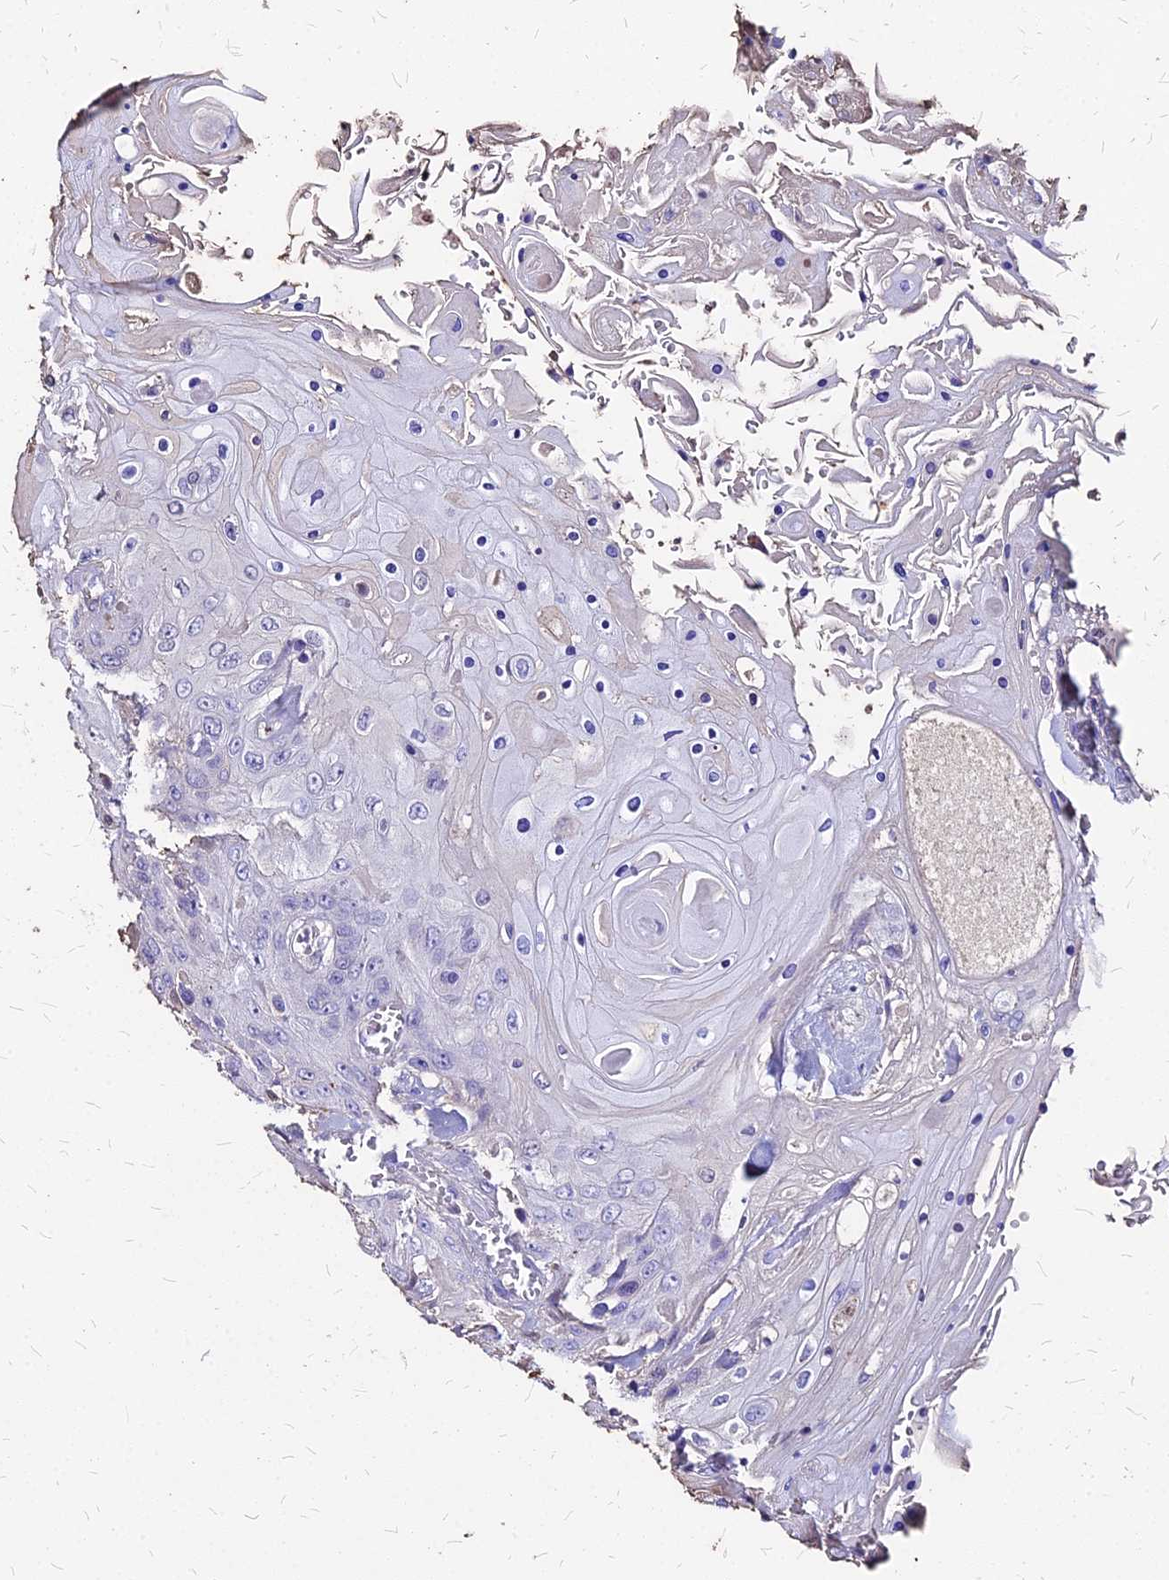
{"staining": {"intensity": "negative", "quantity": "none", "location": "none"}, "tissue": "head and neck cancer", "cell_type": "Tumor cells", "image_type": "cancer", "snomed": [{"axis": "morphology", "description": "Squamous cell carcinoma, NOS"}, {"axis": "topography", "description": "Head-Neck"}], "caption": "Immunohistochemistry histopathology image of neoplastic tissue: human head and neck squamous cell carcinoma stained with DAB (3,3'-diaminobenzidine) exhibits no significant protein staining in tumor cells.", "gene": "NME5", "patient": {"sex": "female", "age": 43}}